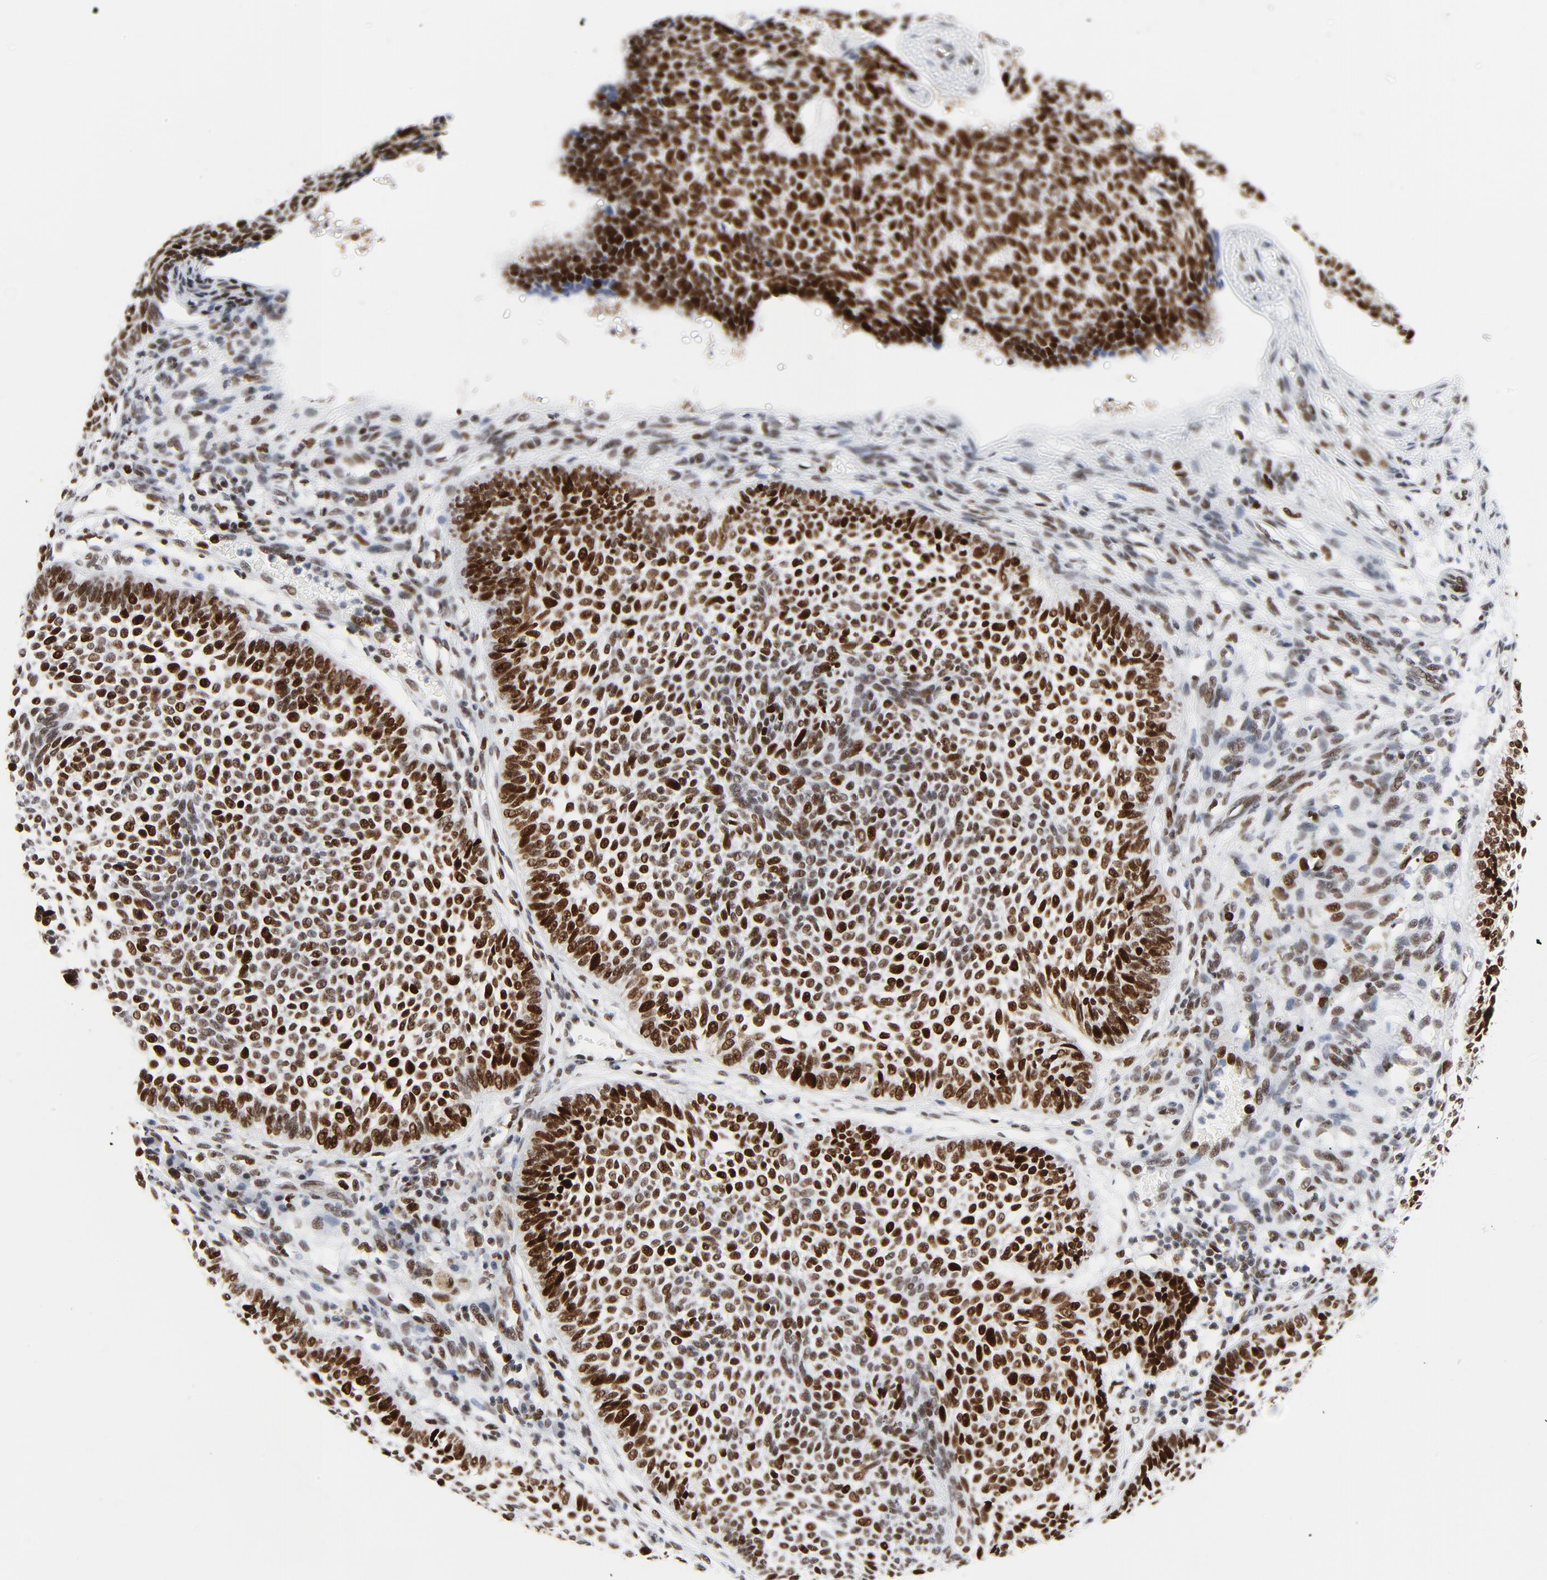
{"staining": {"intensity": "strong", "quantity": ">75%", "location": "nuclear"}, "tissue": "skin cancer", "cell_type": "Tumor cells", "image_type": "cancer", "snomed": [{"axis": "morphology", "description": "Normal tissue, NOS"}, {"axis": "morphology", "description": "Basal cell carcinoma"}, {"axis": "topography", "description": "Skin"}], "caption": "Basal cell carcinoma (skin) stained with DAB IHC demonstrates high levels of strong nuclear staining in approximately >75% of tumor cells.", "gene": "POLD1", "patient": {"sex": "male", "age": 87}}